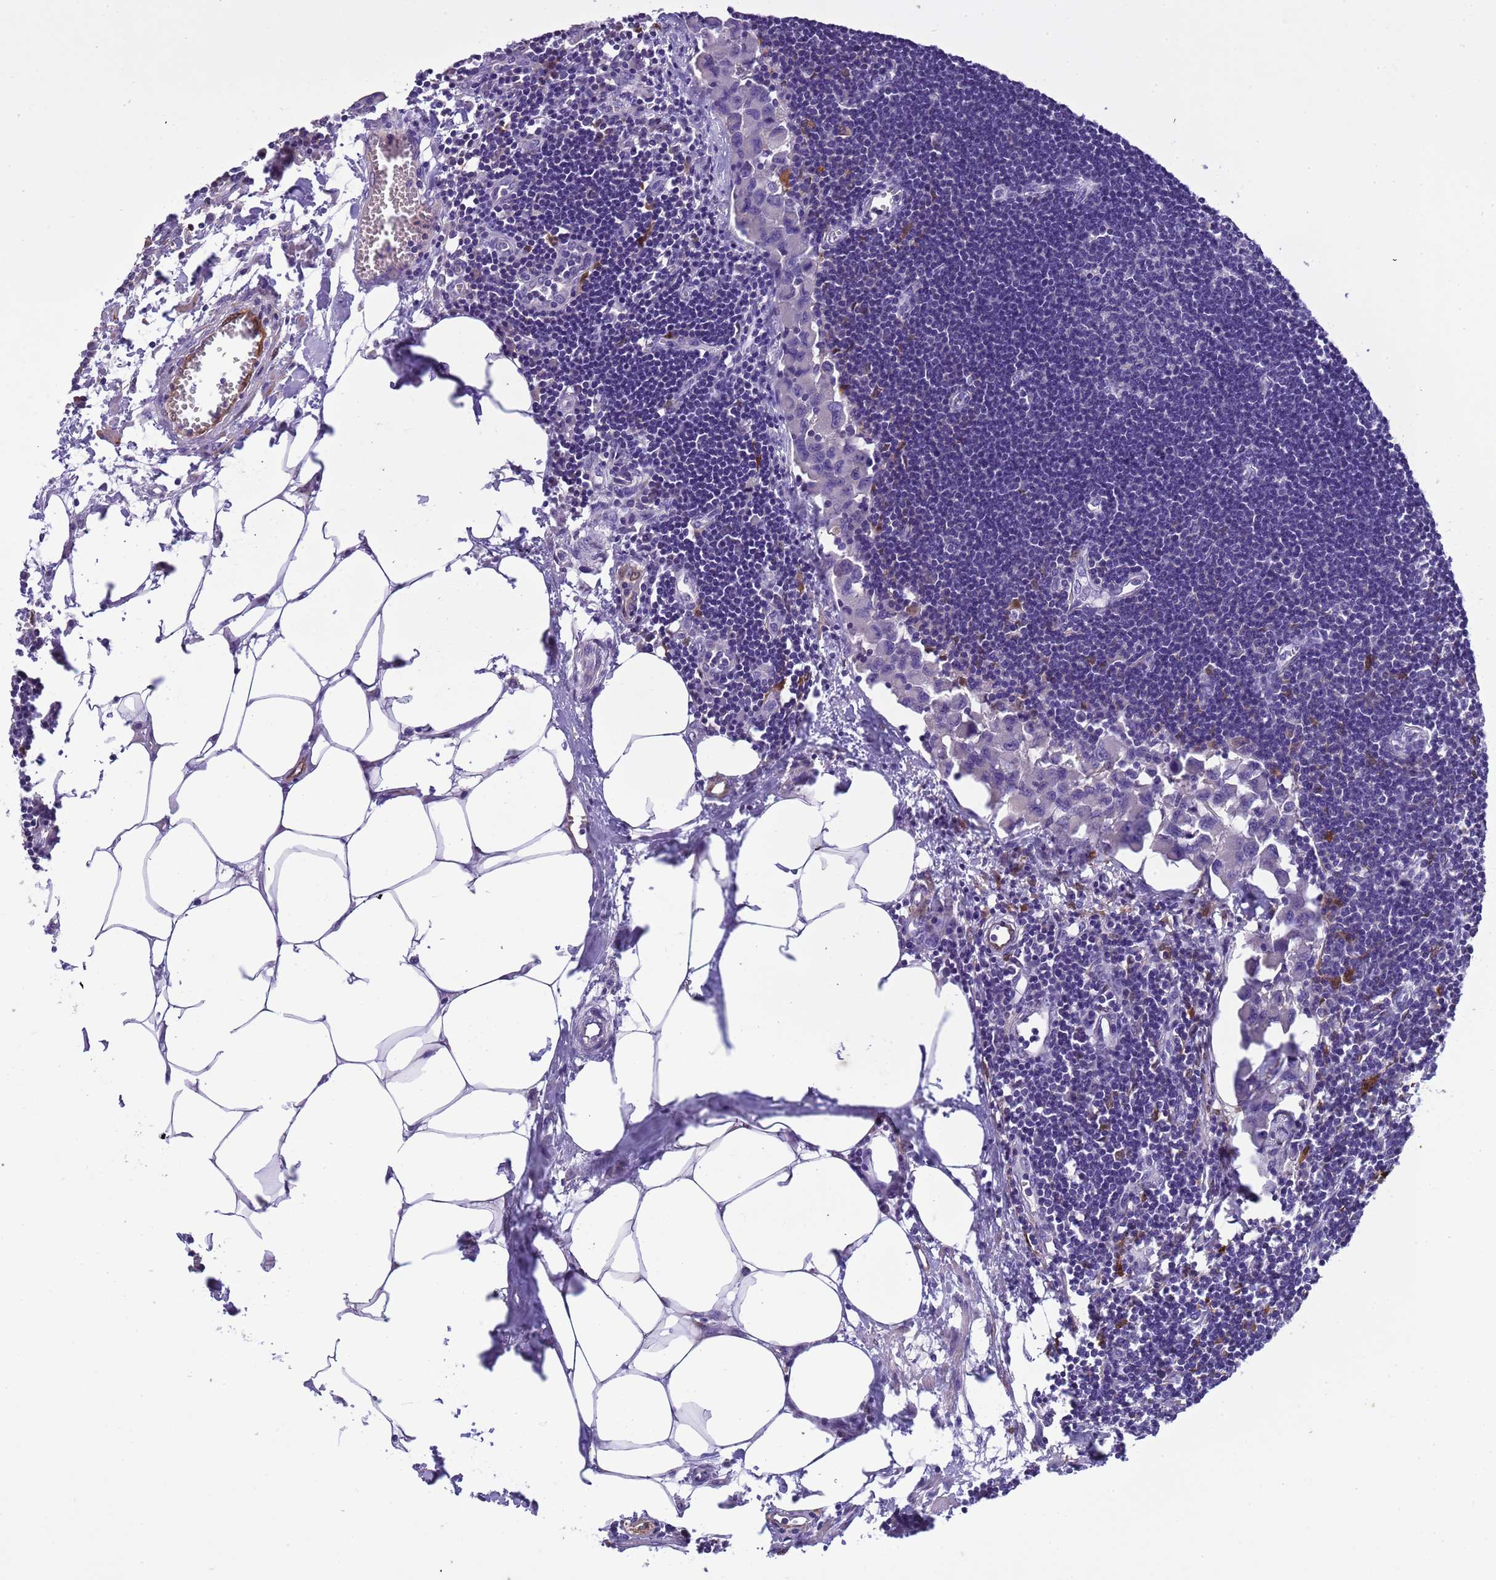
{"staining": {"intensity": "negative", "quantity": "none", "location": "none"}, "tissue": "lymph node", "cell_type": "Germinal center cells", "image_type": "normal", "snomed": [{"axis": "morphology", "description": "Normal tissue, NOS"}, {"axis": "morphology", "description": "Malignant melanoma, Metastatic site"}, {"axis": "topography", "description": "Lymph node"}], "caption": "The micrograph exhibits no significant expression in germinal center cells of lymph node. (Brightfield microscopy of DAB (3,3'-diaminobenzidine) immunohistochemistry (IHC) at high magnification).", "gene": "PLCXD3", "patient": {"sex": "male", "age": 41}}